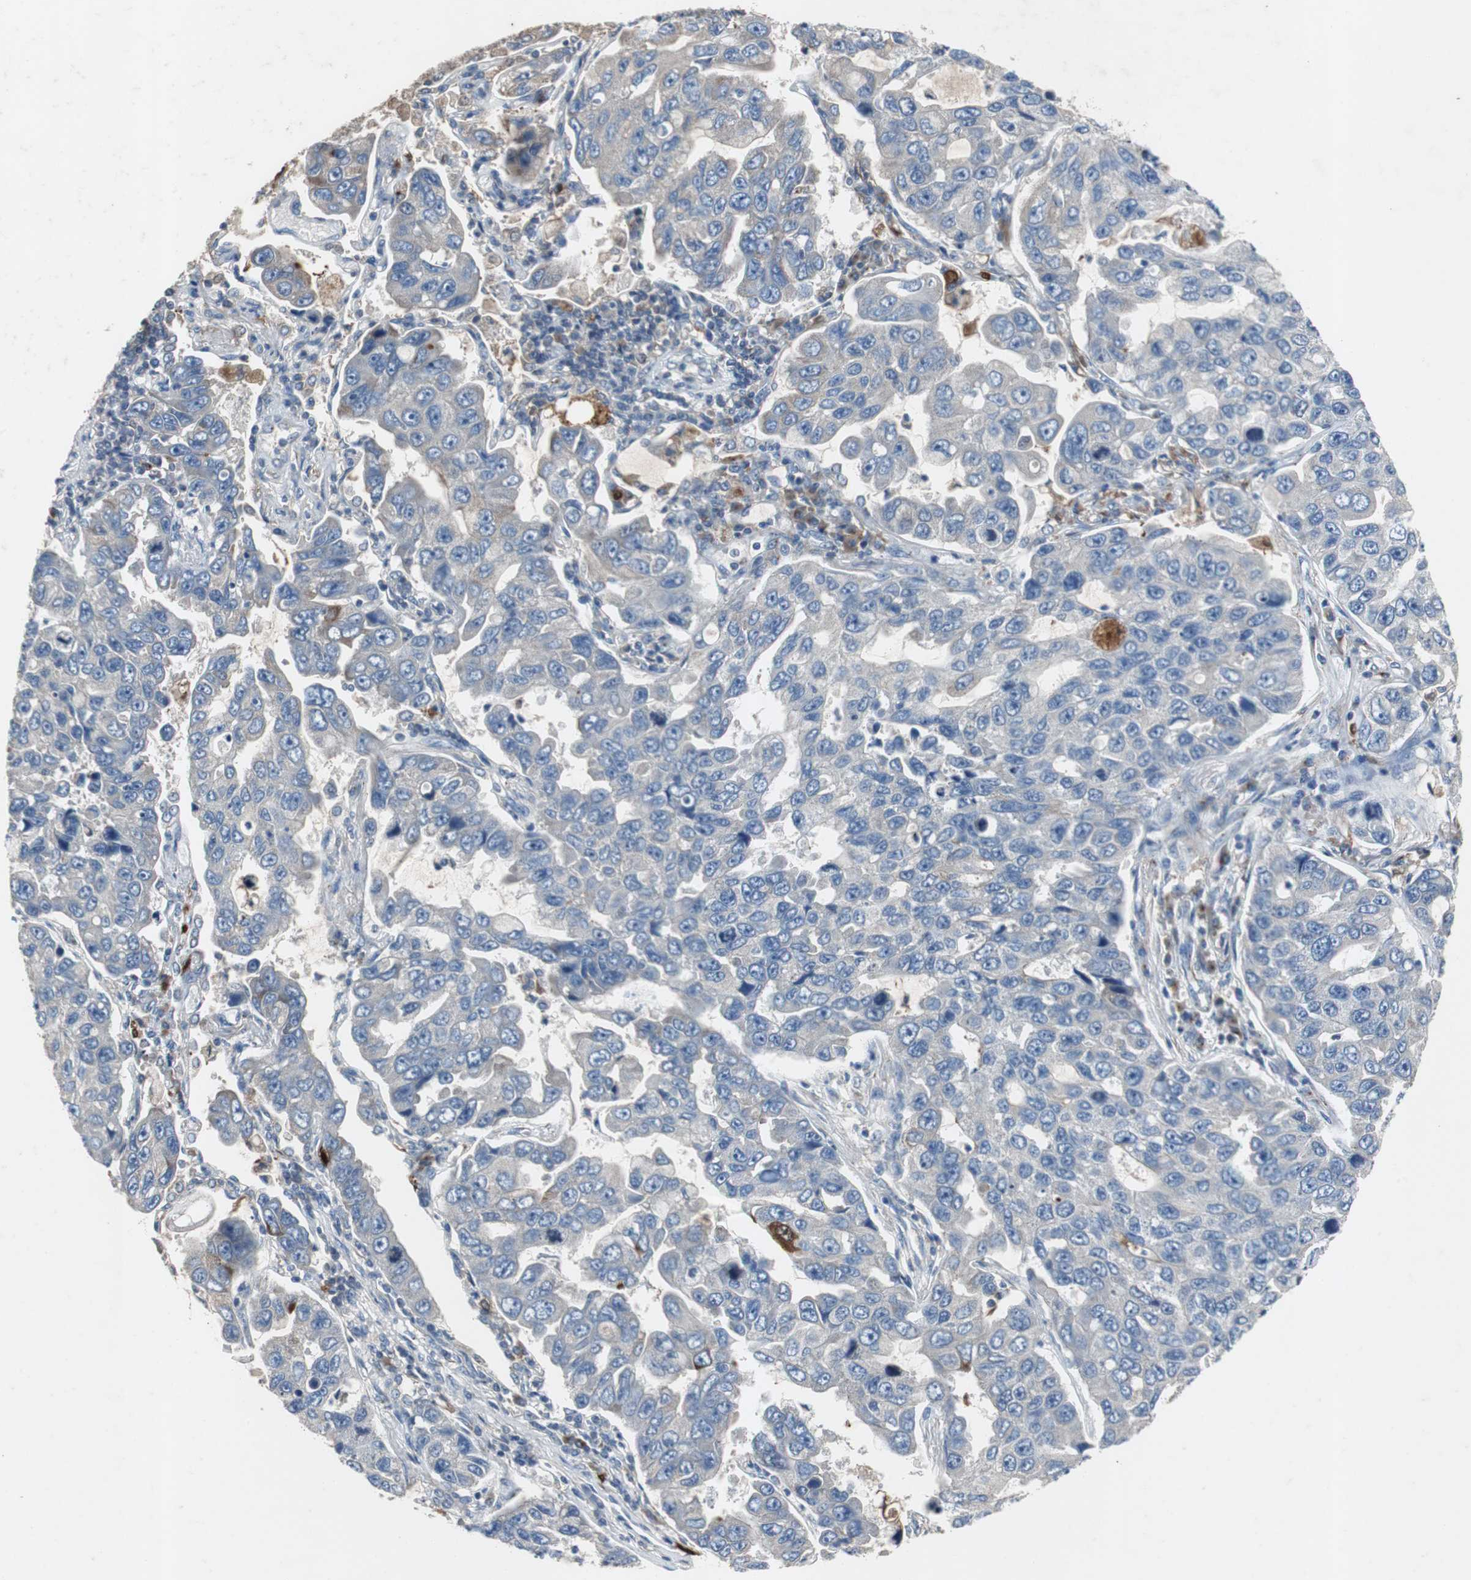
{"staining": {"intensity": "weak", "quantity": "25%-75%", "location": "cytoplasmic/membranous"}, "tissue": "lung cancer", "cell_type": "Tumor cells", "image_type": "cancer", "snomed": [{"axis": "morphology", "description": "Adenocarcinoma, NOS"}, {"axis": "topography", "description": "Lung"}], "caption": "An immunohistochemistry (IHC) photomicrograph of tumor tissue is shown. Protein staining in brown shows weak cytoplasmic/membranous positivity in lung cancer within tumor cells.", "gene": "CALB2", "patient": {"sex": "male", "age": 64}}